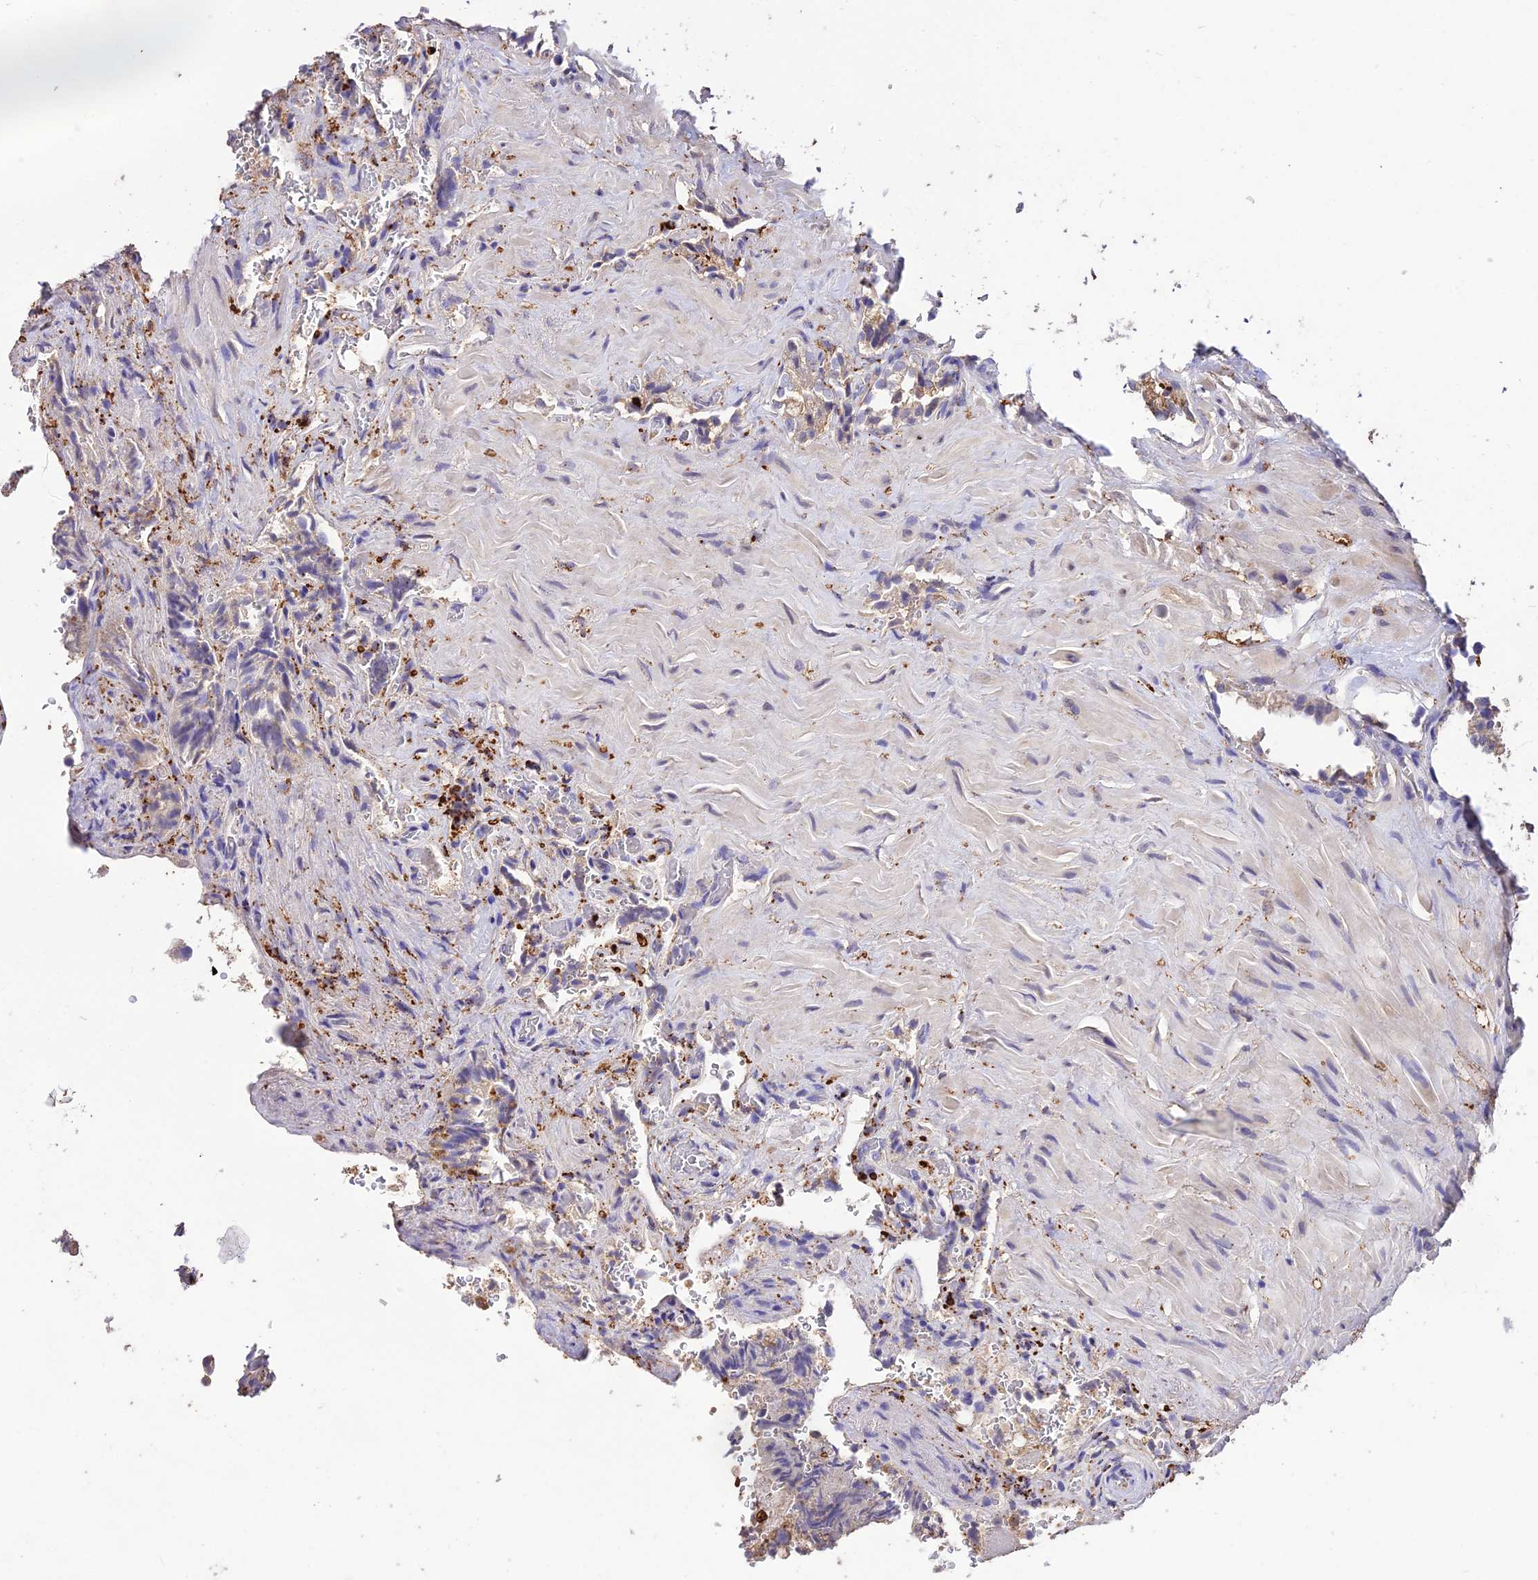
{"staining": {"intensity": "moderate", "quantity": "25%-75%", "location": "cytoplasmic/membranous"}, "tissue": "seminal vesicle", "cell_type": "Glandular cells", "image_type": "normal", "snomed": [{"axis": "morphology", "description": "Normal tissue, NOS"}, {"axis": "topography", "description": "Prostate and seminal vesicle, NOS"}, {"axis": "topography", "description": "Prostate"}, {"axis": "topography", "description": "Seminal veicle"}], "caption": "IHC micrograph of unremarkable seminal vesicle stained for a protein (brown), which shows medium levels of moderate cytoplasmic/membranous positivity in about 25%-75% of glandular cells.", "gene": "SDHD", "patient": {"sex": "male", "age": 67}}